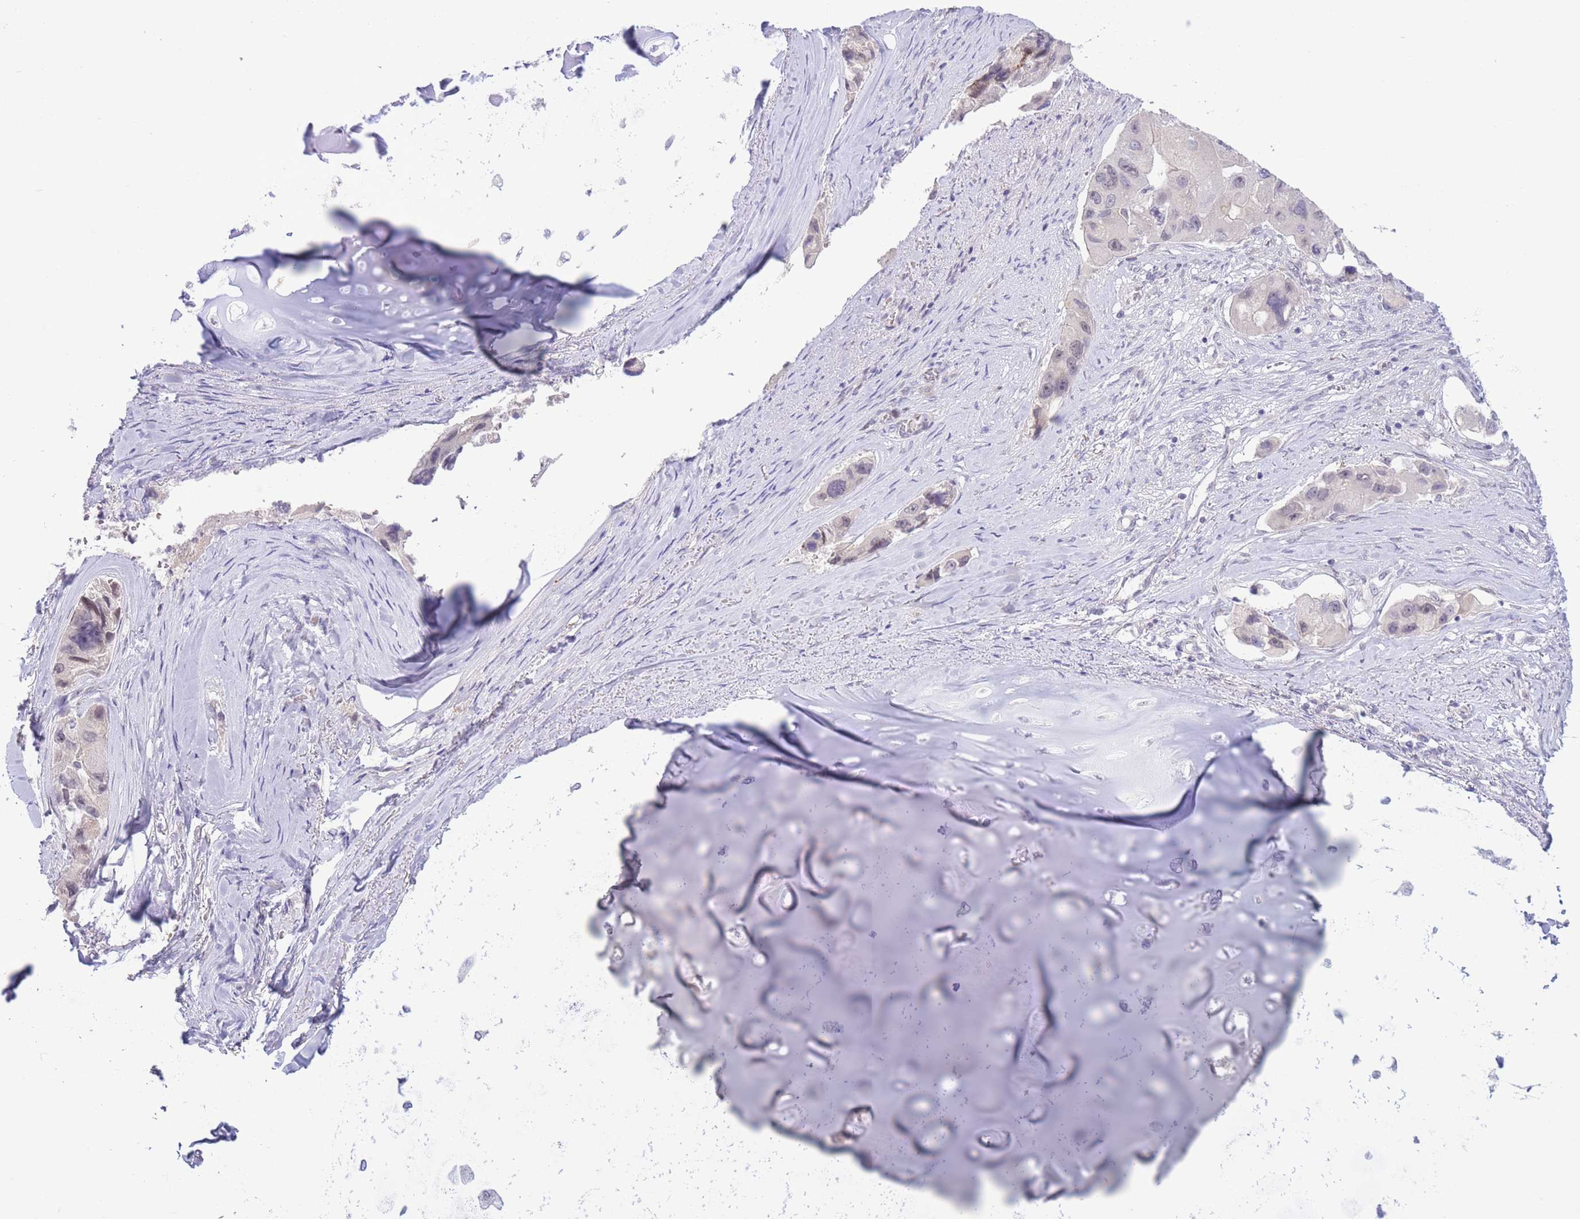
{"staining": {"intensity": "negative", "quantity": "none", "location": "none"}, "tissue": "lung cancer", "cell_type": "Tumor cells", "image_type": "cancer", "snomed": [{"axis": "morphology", "description": "Adenocarcinoma, NOS"}, {"axis": "topography", "description": "Lung"}], "caption": "An IHC image of lung cancer (adenocarcinoma) is shown. There is no staining in tumor cells of lung cancer (adenocarcinoma). (Brightfield microscopy of DAB (3,3'-diaminobenzidine) IHC at high magnification).", "gene": "FBXO46", "patient": {"sex": "female", "age": 54}}